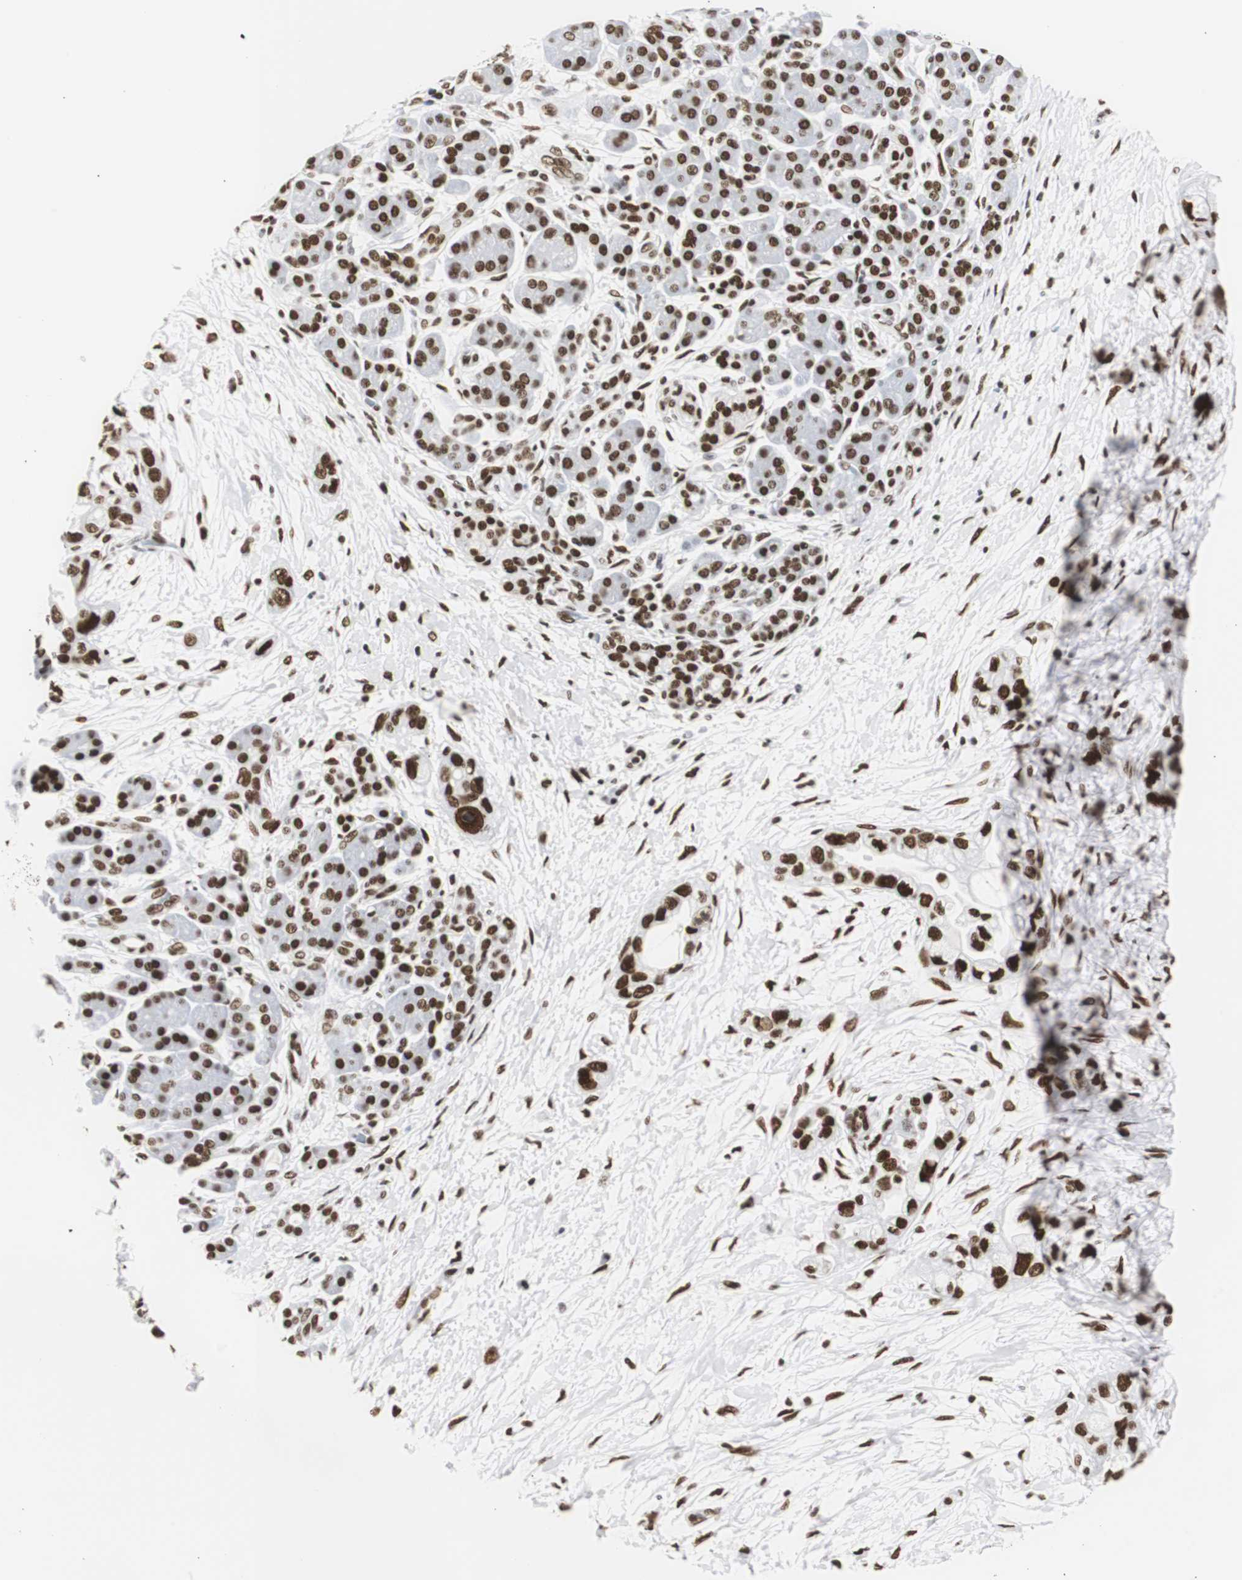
{"staining": {"intensity": "strong", "quantity": ">75%", "location": "nuclear"}, "tissue": "pancreatic cancer", "cell_type": "Tumor cells", "image_type": "cancer", "snomed": [{"axis": "morphology", "description": "Adenocarcinoma, NOS"}, {"axis": "topography", "description": "Pancreas"}], "caption": "An IHC histopathology image of tumor tissue is shown. Protein staining in brown shows strong nuclear positivity in pancreatic cancer within tumor cells.", "gene": "HNRNPH2", "patient": {"sex": "female", "age": 77}}